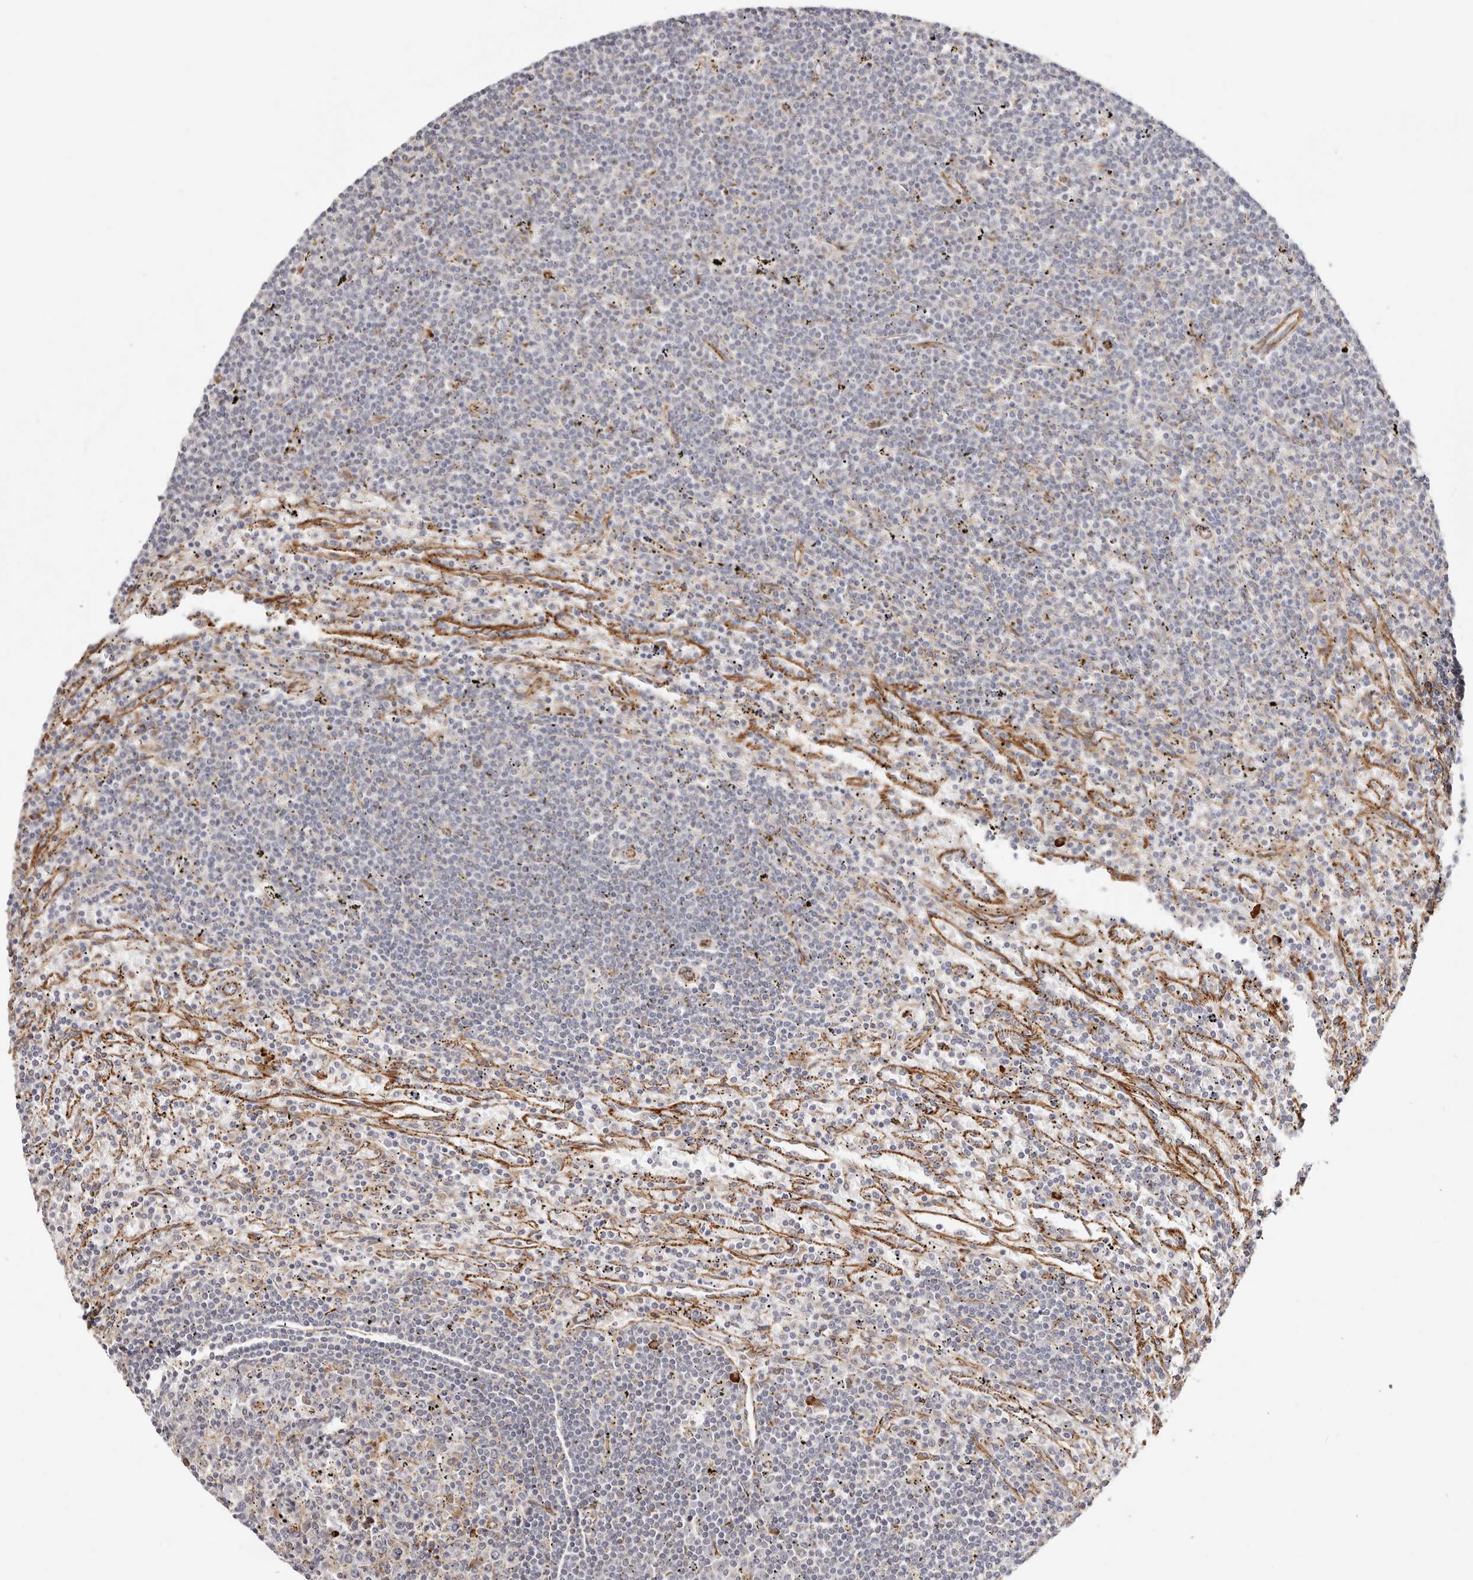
{"staining": {"intensity": "negative", "quantity": "none", "location": "none"}, "tissue": "lymphoma", "cell_type": "Tumor cells", "image_type": "cancer", "snomed": [{"axis": "morphology", "description": "Malignant lymphoma, non-Hodgkin's type, Low grade"}, {"axis": "topography", "description": "Spleen"}], "caption": "IHC photomicrograph of human low-grade malignant lymphoma, non-Hodgkin's type stained for a protein (brown), which displays no staining in tumor cells. The staining is performed using DAB brown chromogen with nuclei counter-stained in using hematoxylin.", "gene": "CTNNB1", "patient": {"sex": "male", "age": 76}}